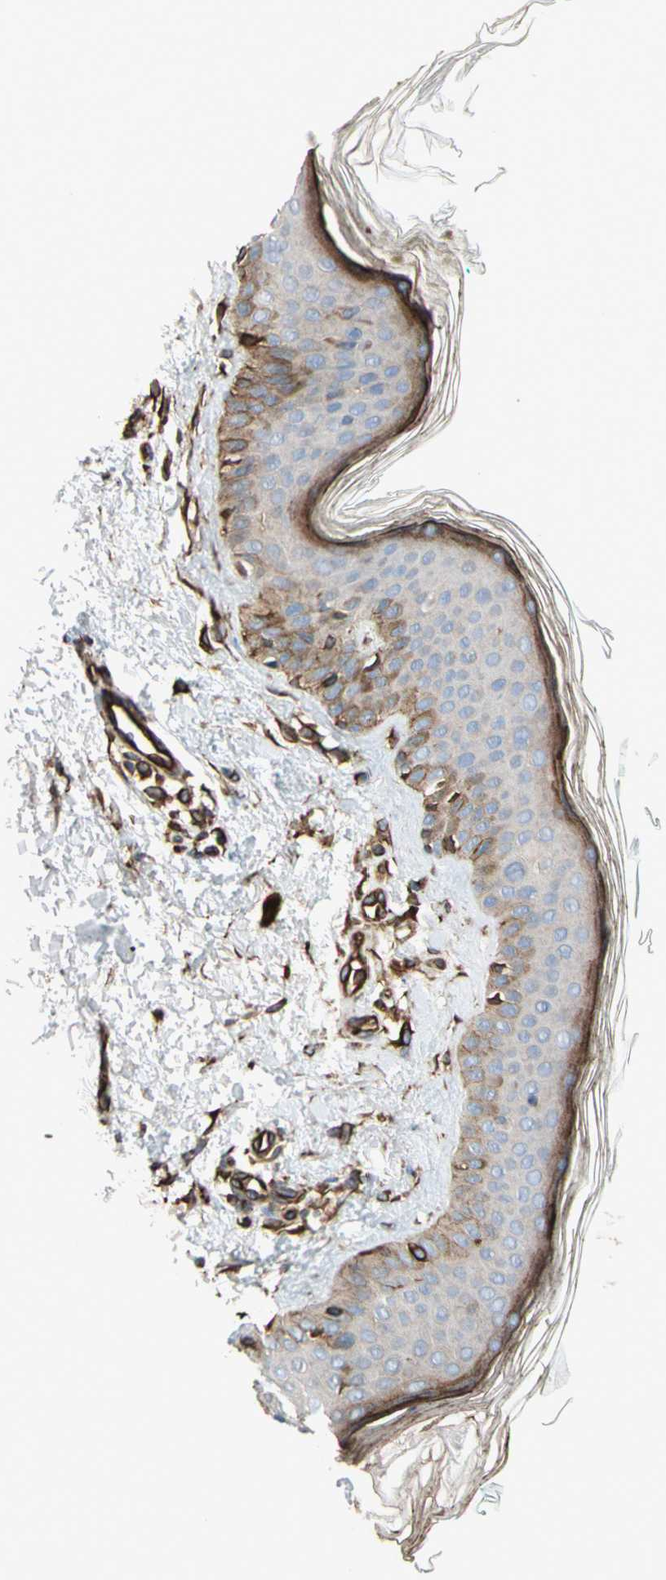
{"staining": {"intensity": "strong", "quantity": ">75%", "location": "cytoplasmic/membranous"}, "tissue": "skin", "cell_type": "Fibroblasts", "image_type": "normal", "snomed": [{"axis": "morphology", "description": "Normal tissue, NOS"}, {"axis": "topography", "description": "Skin"}], "caption": "Protein analysis of normal skin reveals strong cytoplasmic/membranous staining in approximately >75% of fibroblasts. The staining is performed using DAB brown chromogen to label protein expression. The nuclei are counter-stained blue using hematoxylin.", "gene": "TRAF2", "patient": {"sex": "male", "age": 71}}